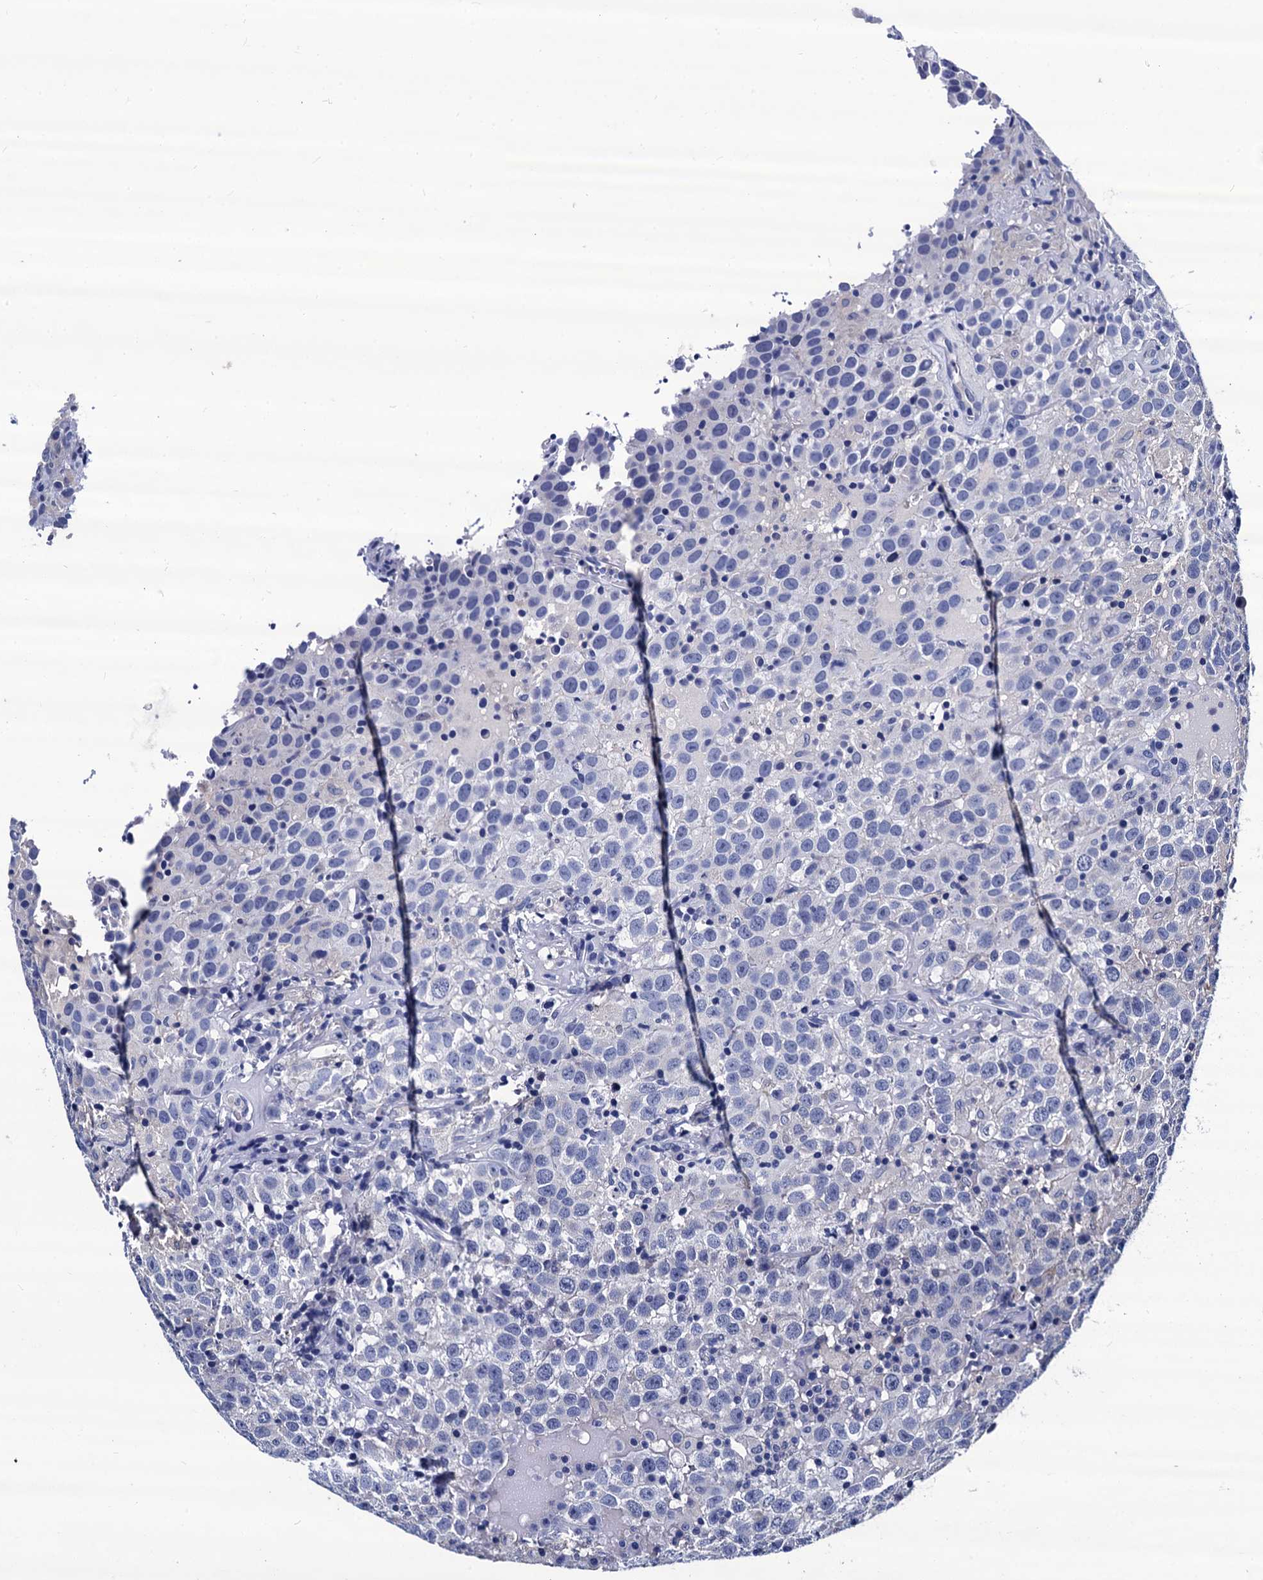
{"staining": {"intensity": "negative", "quantity": "none", "location": "none"}, "tissue": "testis cancer", "cell_type": "Tumor cells", "image_type": "cancer", "snomed": [{"axis": "morphology", "description": "Seminoma, NOS"}, {"axis": "topography", "description": "Testis"}], "caption": "An IHC histopathology image of testis cancer is shown. There is no staining in tumor cells of testis cancer.", "gene": "LRRC30", "patient": {"sex": "male", "age": 41}}